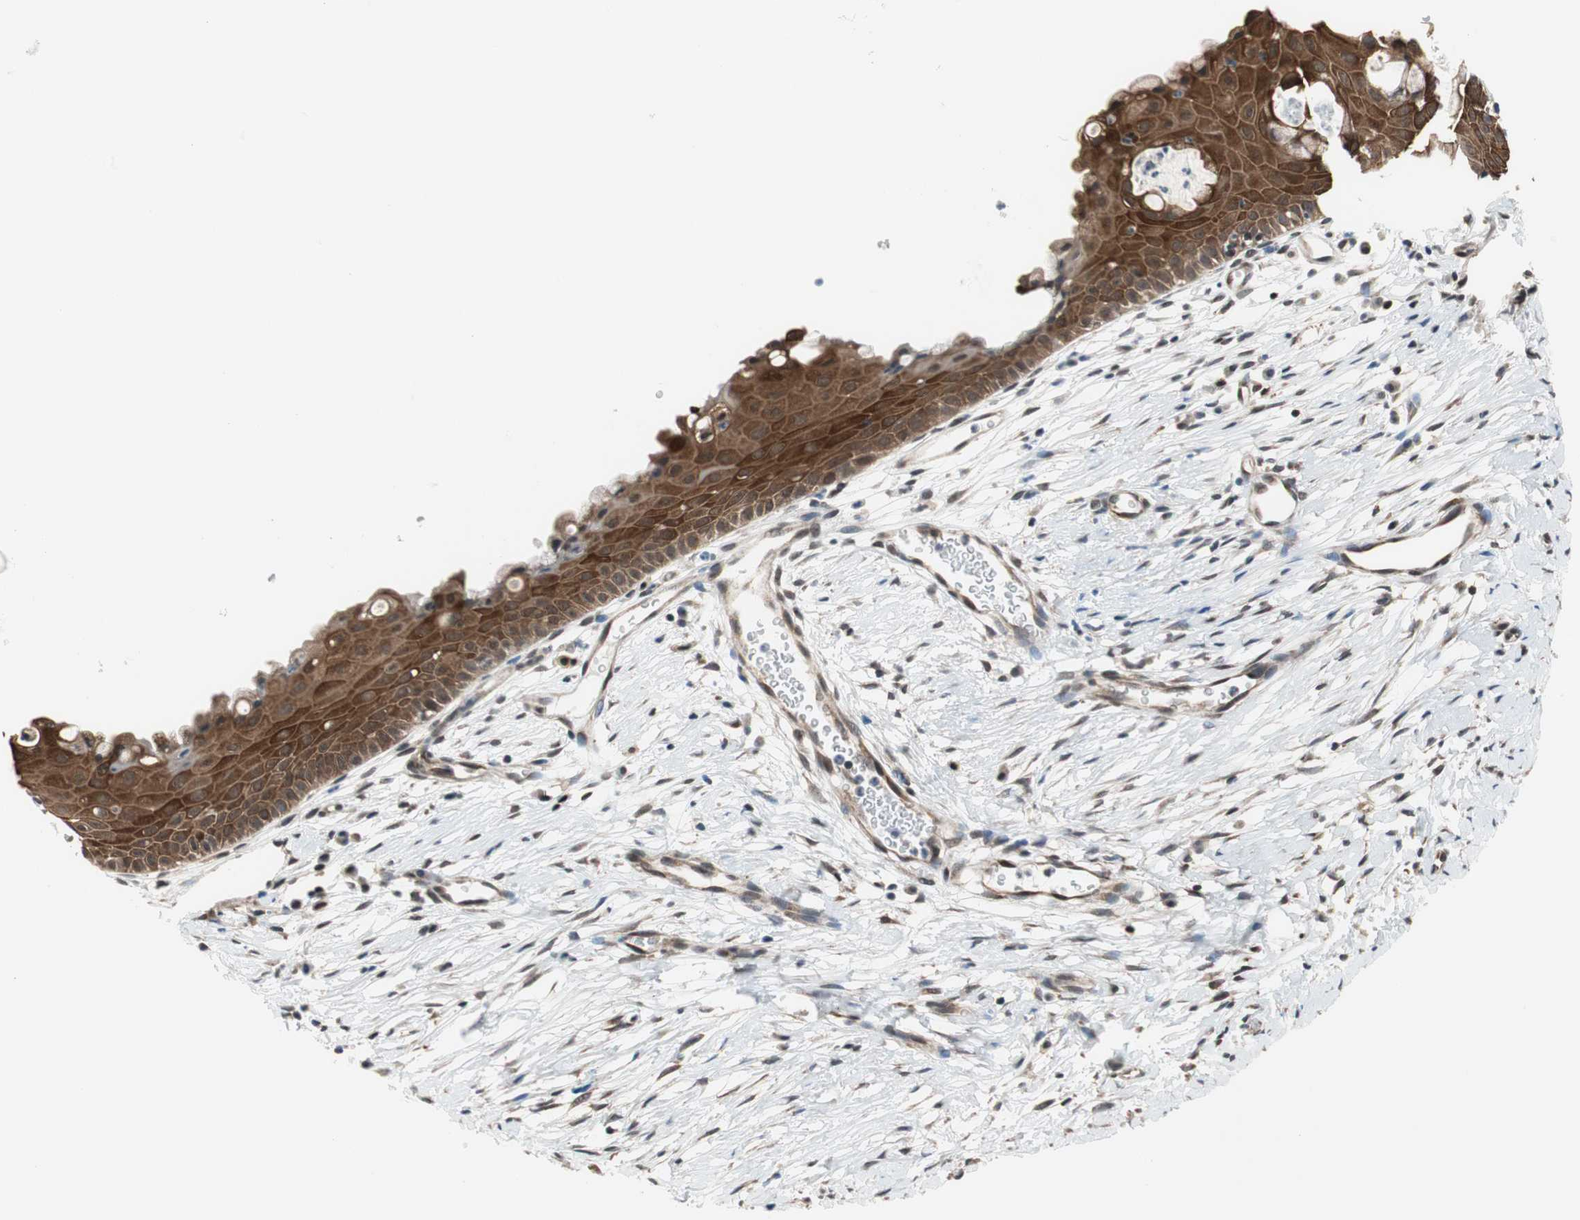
{"staining": {"intensity": "weak", "quantity": "<25%", "location": "nuclear"}, "tissue": "cervix", "cell_type": "Glandular cells", "image_type": "normal", "snomed": [{"axis": "morphology", "description": "Normal tissue, NOS"}, {"axis": "topography", "description": "Cervix"}], "caption": "A high-resolution image shows immunohistochemistry (IHC) staining of benign cervix, which demonstrates no significant positivity in glandular cells.", "gene": "ZNF512B", "patient": {"sex": "female", "age": 39}}